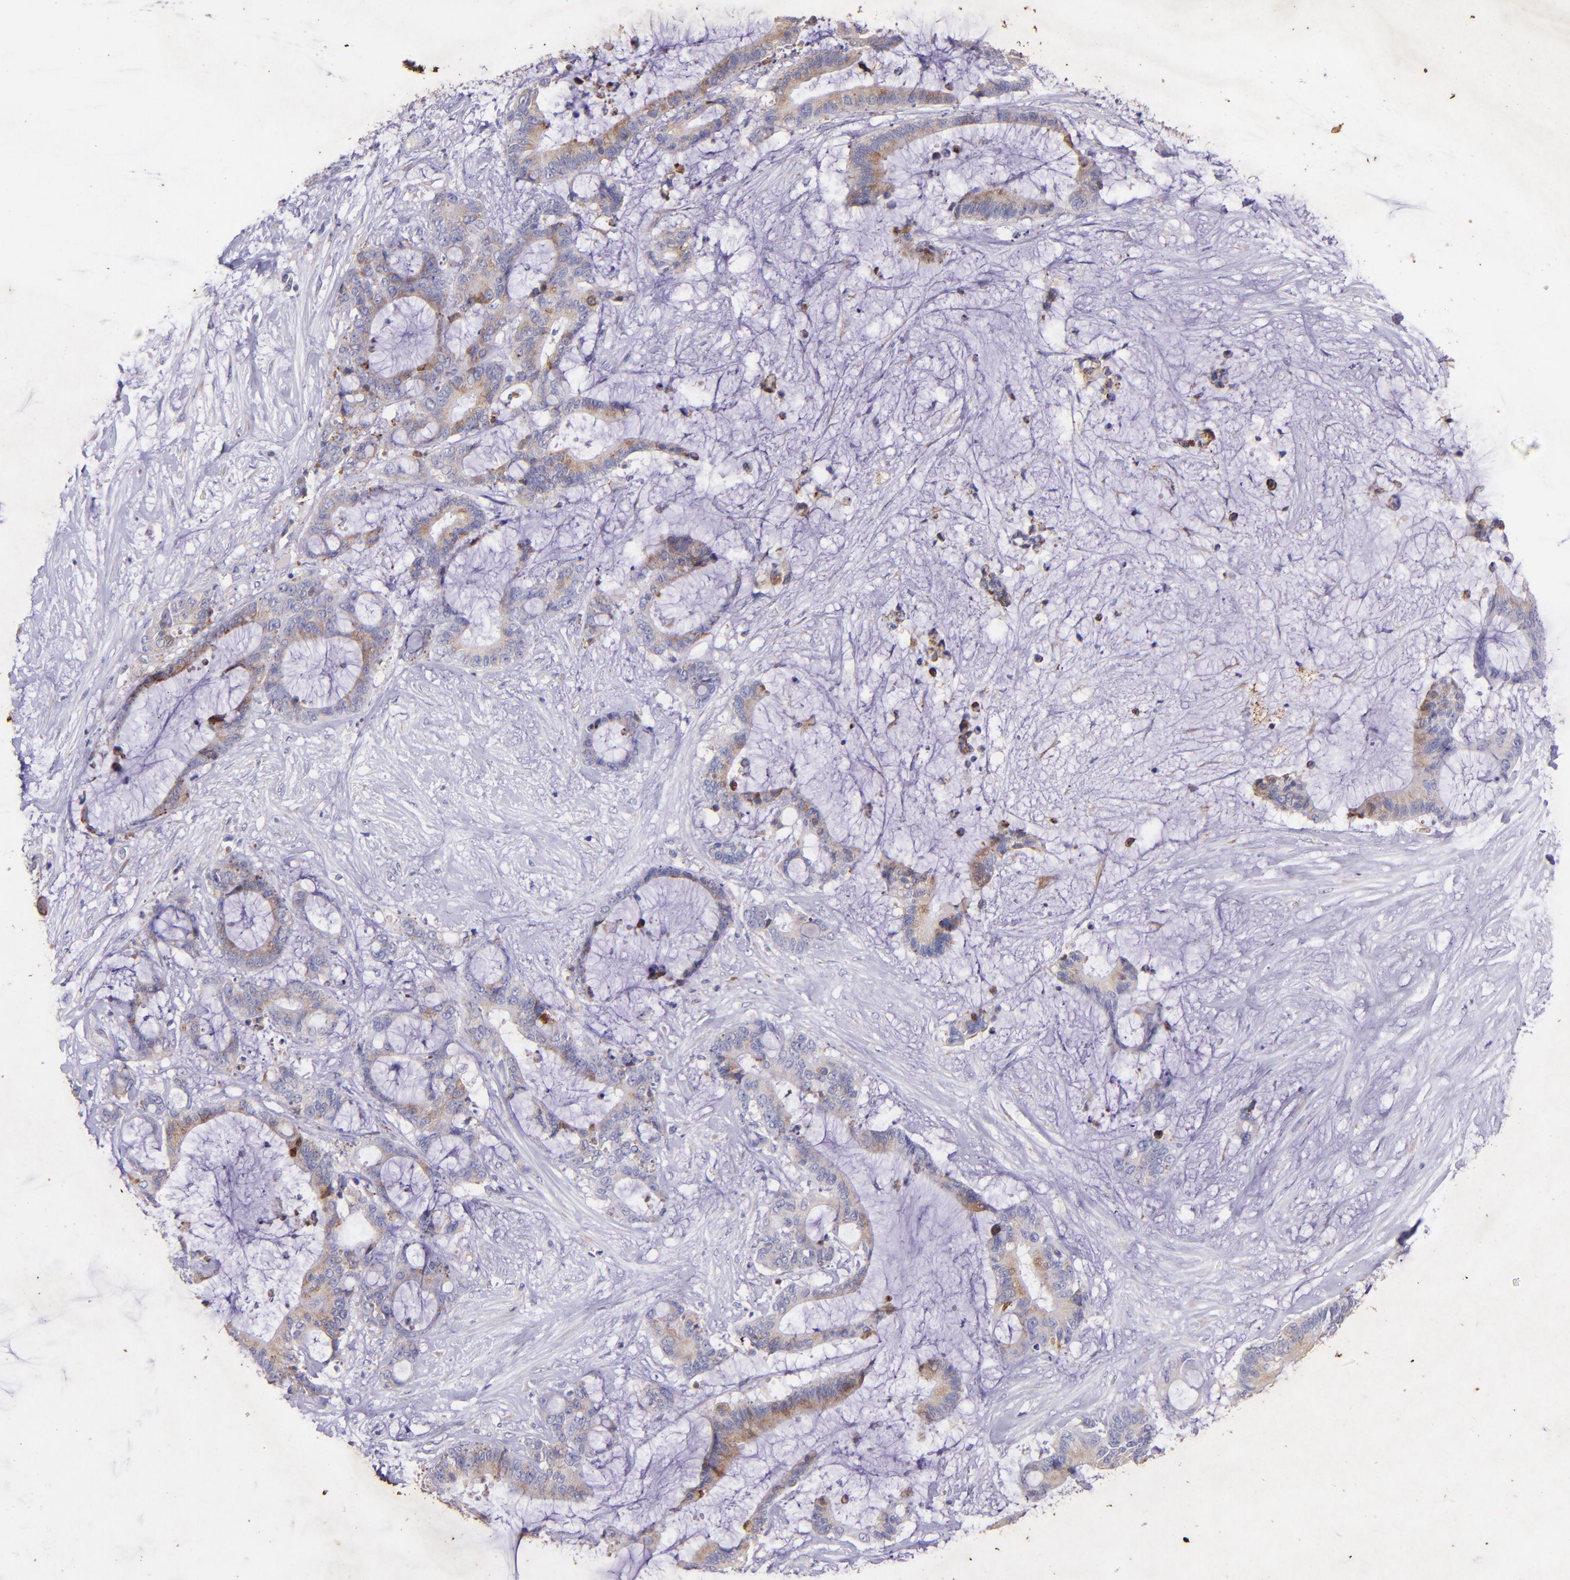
{"staining": {"intensity": "moderate", "quantity": ">75%", "location": "cytoplasmic/membranous"}, "tissue": "liver cancer", "cell_type": "Tumor cells", "image_type": "cancer", "snomed": [{"axis": "morphology", "description": "Cholangiocarcinoma"}, {"axis": "topography", "description": "Liver"}], "caption": "Immunohistochemistry (DAB) staining of human liver cancer reveals moderate cytoplasmic/membranous protein expression in approximately >75% of tumor cells.", "gene": "RET", "patient": {"sex": "female", "age": 73}}